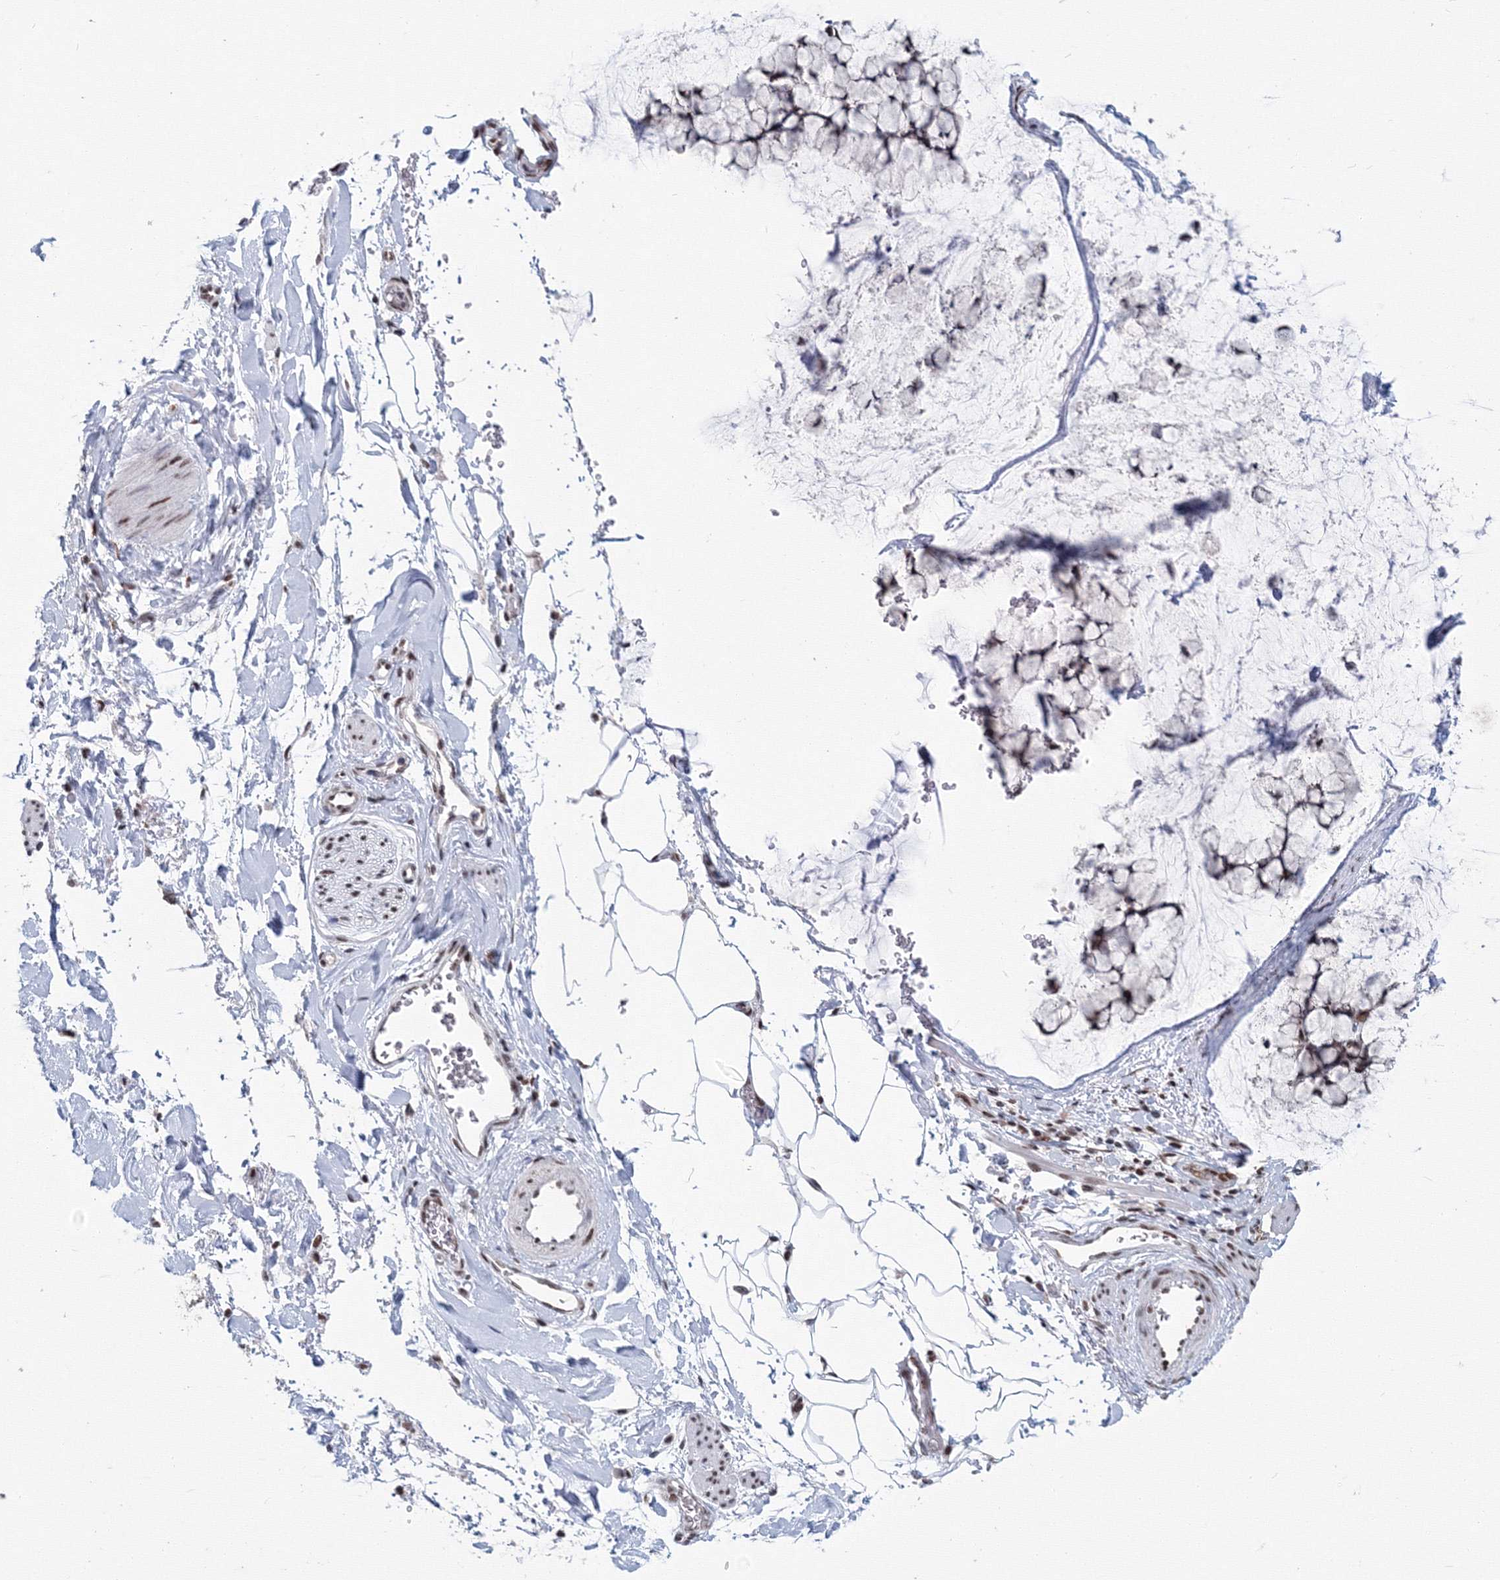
{"staining": {"intensity": "moderate", "quantity": ">75%", "location": "nuclear"}, "tissue": "ovarian cancer", "cell_type": "Tumor cells", "image_type": "cancer", "snomed": [{"axis": "morphology", "description": "Cystadenocarcinoma, mucinous, NOS"}, {"axis": "topography", "description": "Ovary"}], "caption": "Moderate nuclear protein positivity is appreciated in approximately >75% of tumor cells in mucinous cystadenocarcinoma (ovarian).", "gene": "SF3B6", "patient": {"sex": "female", "age": 42}}